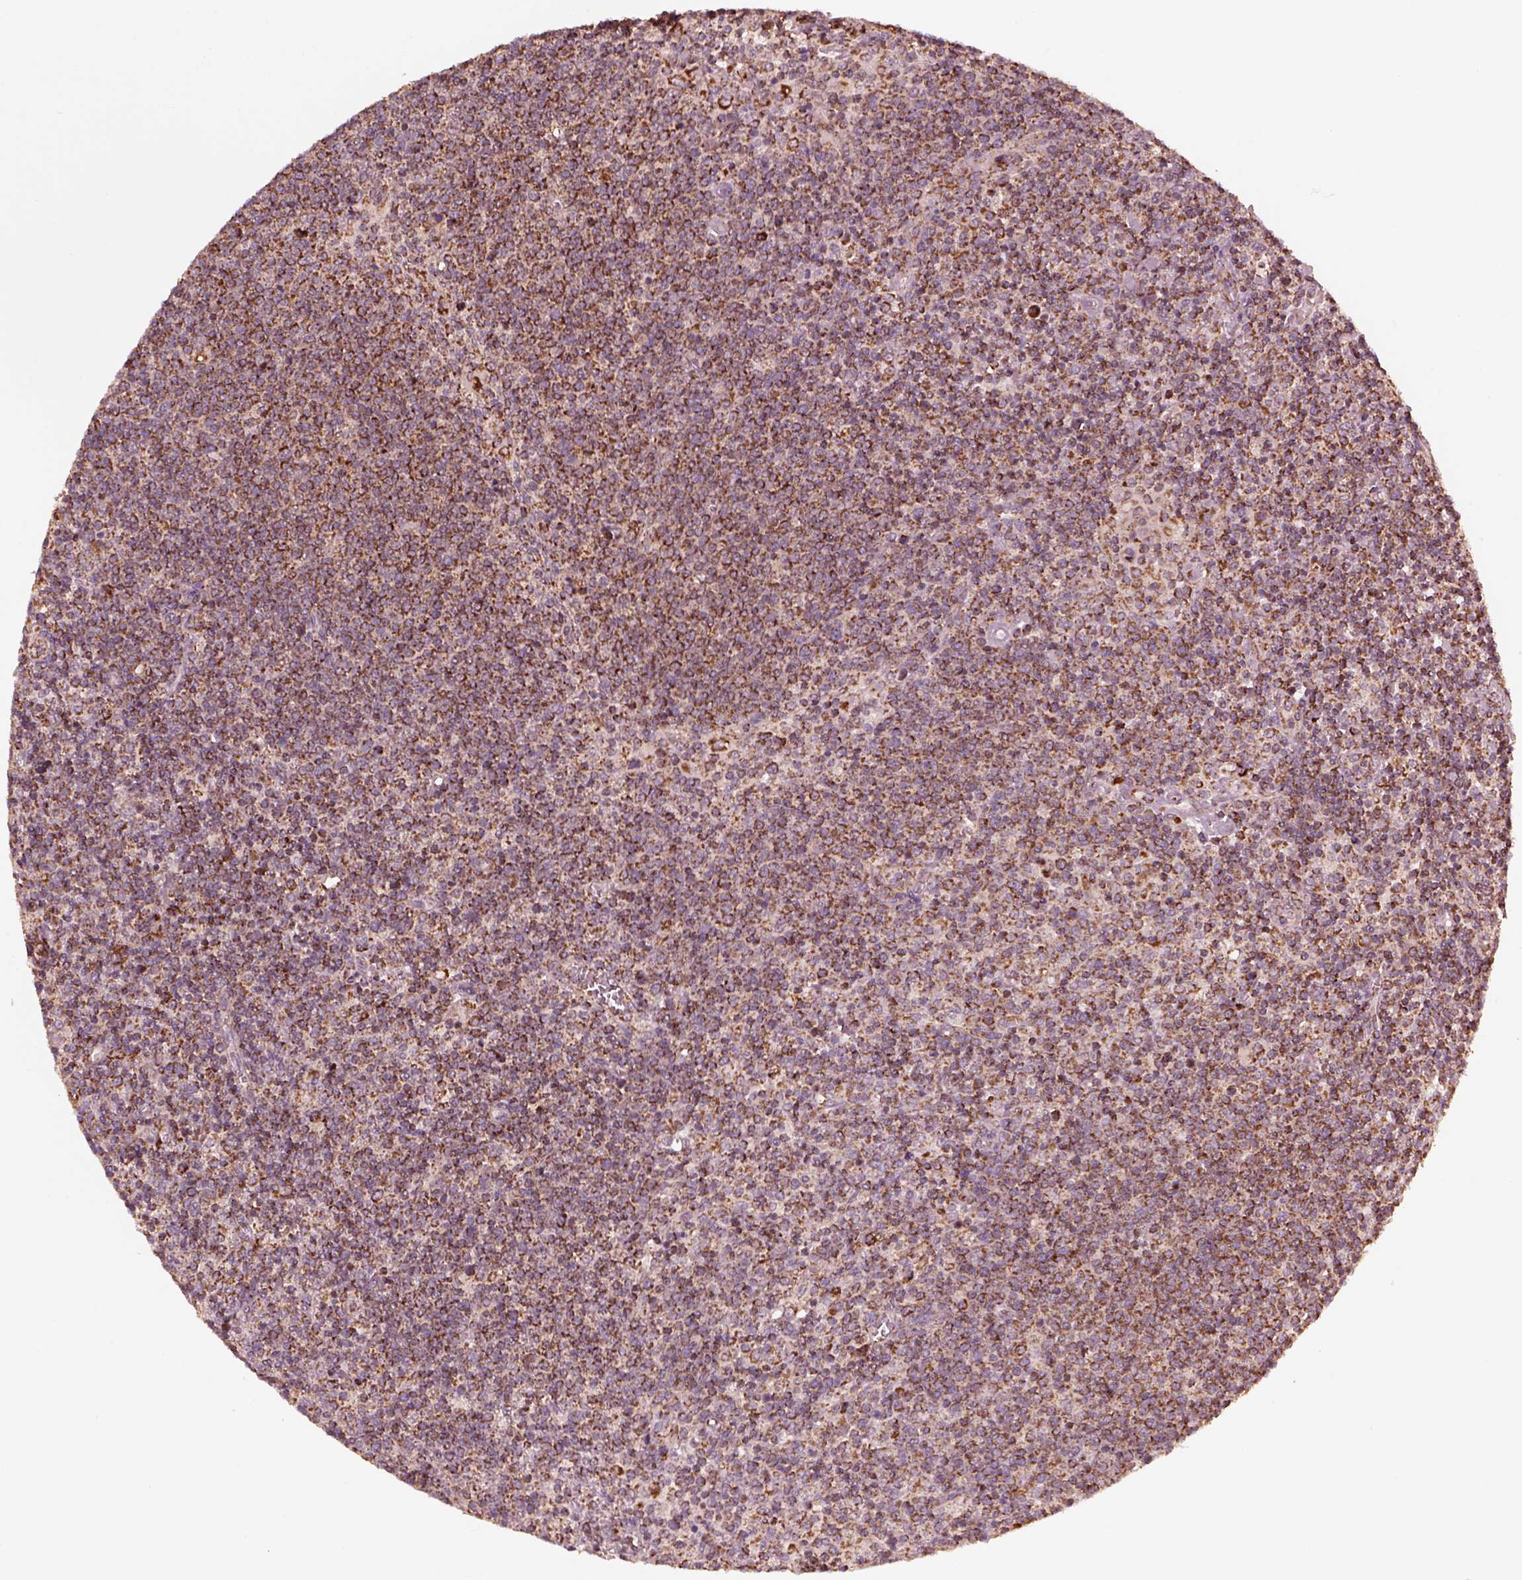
{"staining": {"intensity": "strong", "quantity": "25%-75%", "location": "cytoplasmic/membranous"}, "tissue": "lymphoma", "cell_type": "Tumor cells", "image_type": "cancer", "snomed": [{"axis": "morphology", "description": "Malignant lymphoma, non-Hodgkin's type, High grade"}, {"axis": "topography", "description": "Lymph node"}], "caption": "Immunohistochemical staining of high-grade malignant lymphoma, non-Hodgkin's type displays high levels of strong cytoplasmic/membranous protein staining in about 25%-75% of tumor cells.", "gene": "NDUFB10", "patient": {"sex": "male", "age": 61}}